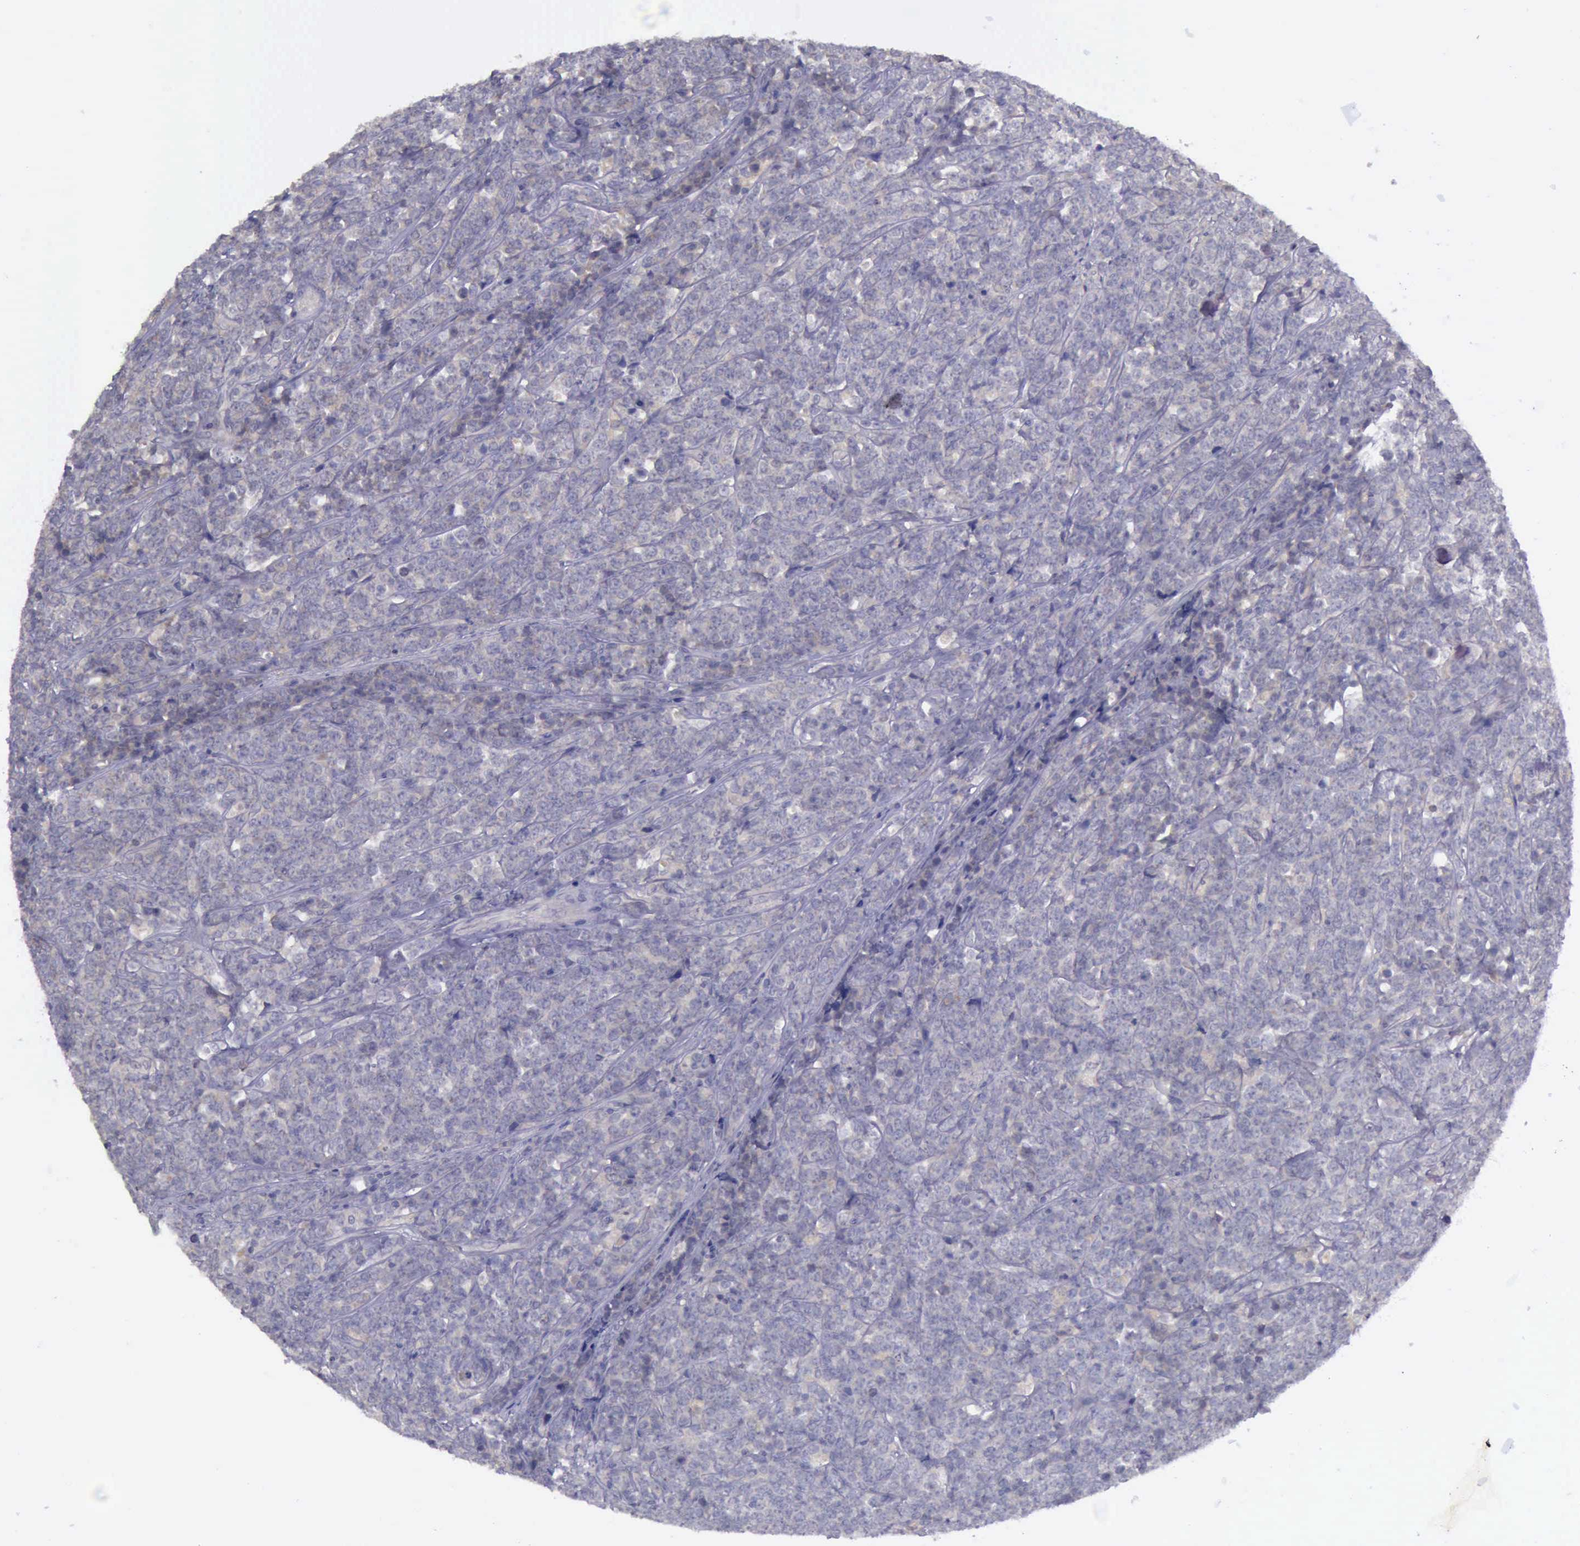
{"staining": {"intensity": "weak", "quantity": ">75%", "location": "cytoplasmic/membranous"}, "tissue": "lymphoma", "cell_type": "Tumor cells", "image_type": "cancer", "snomed": [{"axis": "morphology", "description": "Malignant lymphoma, non-Hodgkin's type, High grade"}, {"axis": "topography", "description": "Small intestine"}, {"axis": "topography", "description": "Colon"}], "caption": "IHC staining of malignant lymphoma, non-Hodgkin's type (high-grade), which reveals low levels of weak cytoplasmic/membranous expression in approximately >75% of tumor cells indicating weak cytoplasmic/membranous protein expression. The staining was performed using DAB (3,3'-diaminobenzidine) (brown) for protein detection and nuclei were counterstained in hematoxylin (blue).", "gene": "ARNT2", "patient": {"sex": "male", "age": 8}}